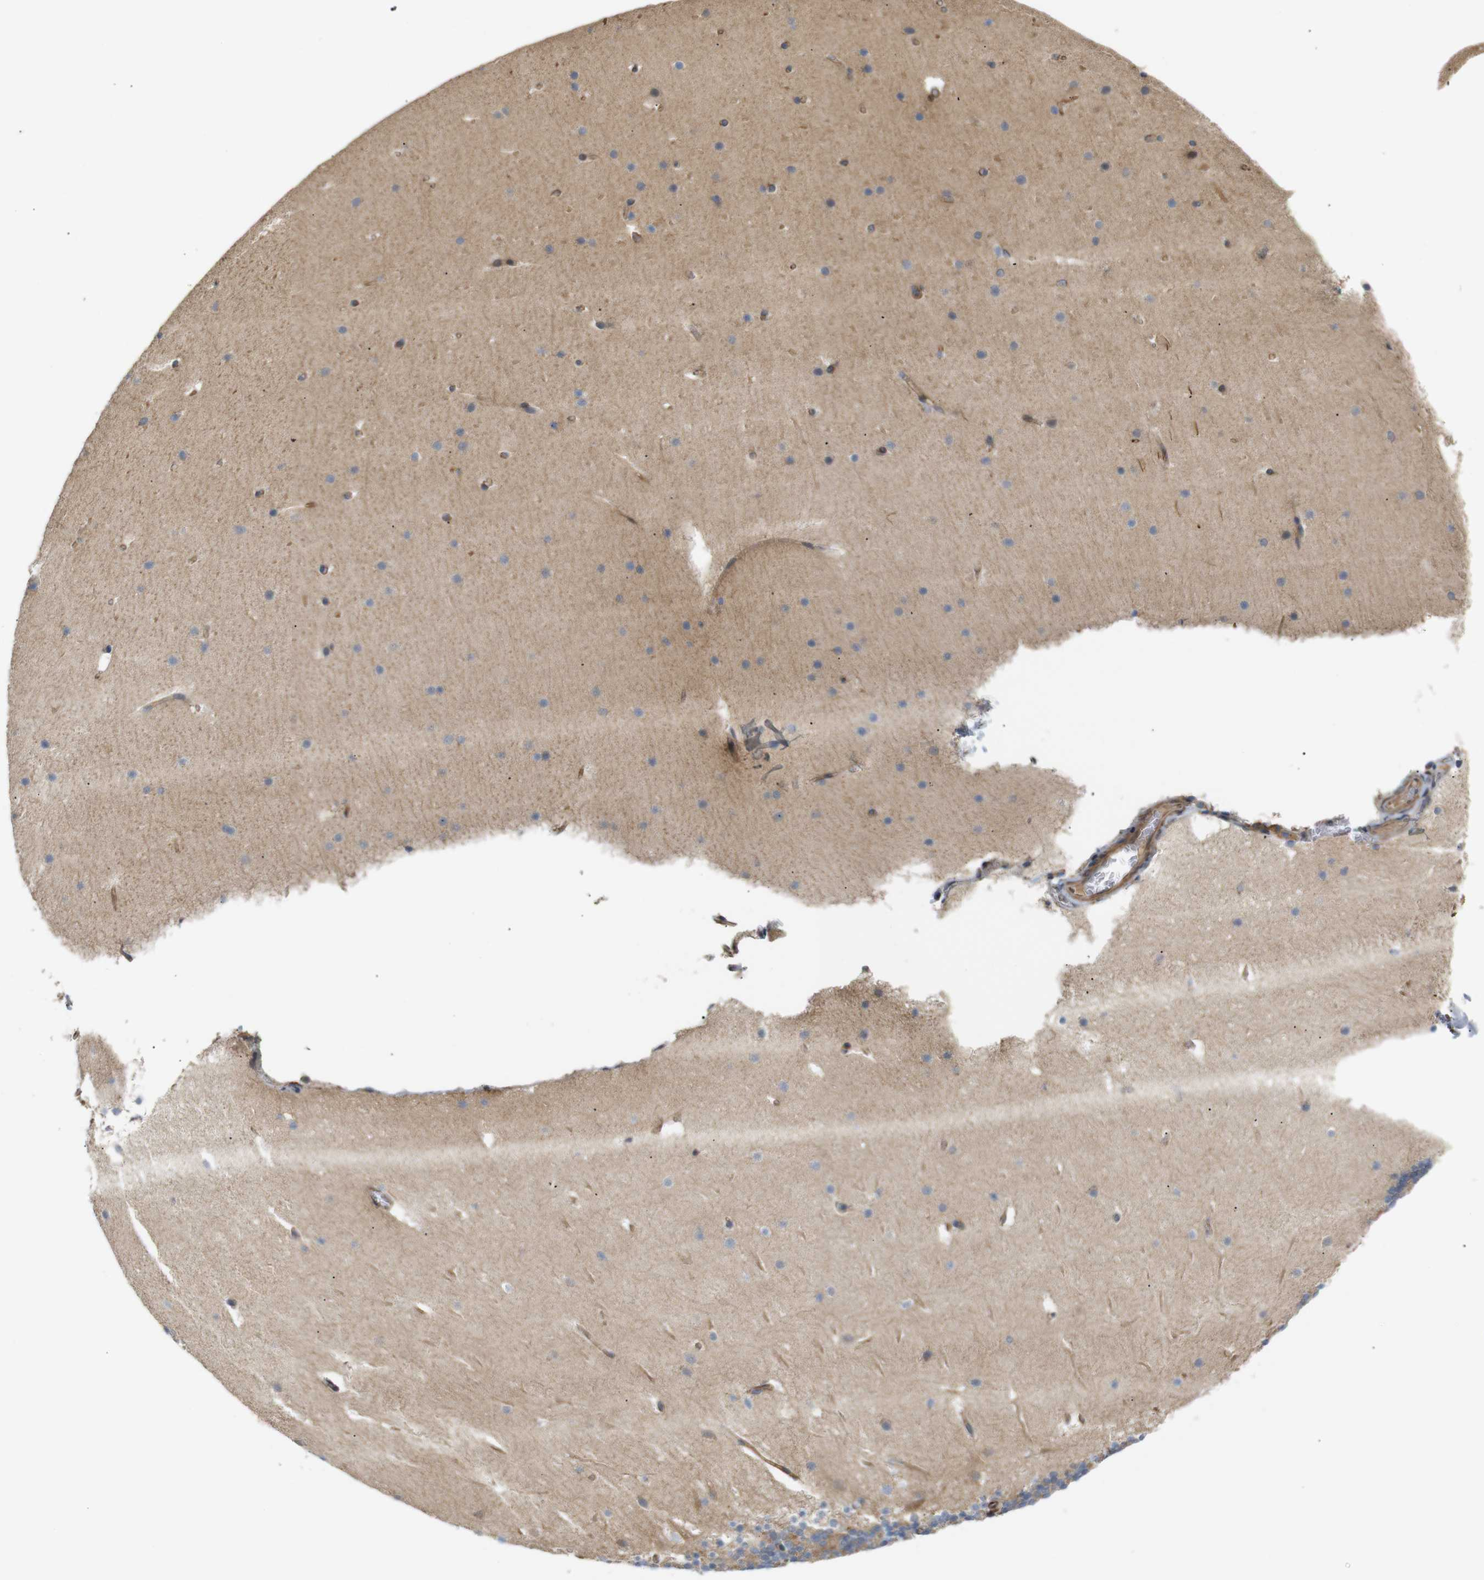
{"staining": {"intensity": "moderate", "quantity": "25%-75%", "location": "cytoplasmic/membranous"}, "tissue": "cerebellum", "cell_type": "Cells in granular layer", "image_type": "normal", "snomed": [{"axis": "morphology", "description": "Normal tissue, NOS"}, {"axis": "topography", "description": "Cerebellum"}], "caption": "Cerebellum stained for a protein (brown) exhibits moderate cytoplasmic/membranous positive staining in approximately 25%-75% of cells in granular layer.", "gene": "RPTOR", "patient": {"sex": "male", "age": 45}}